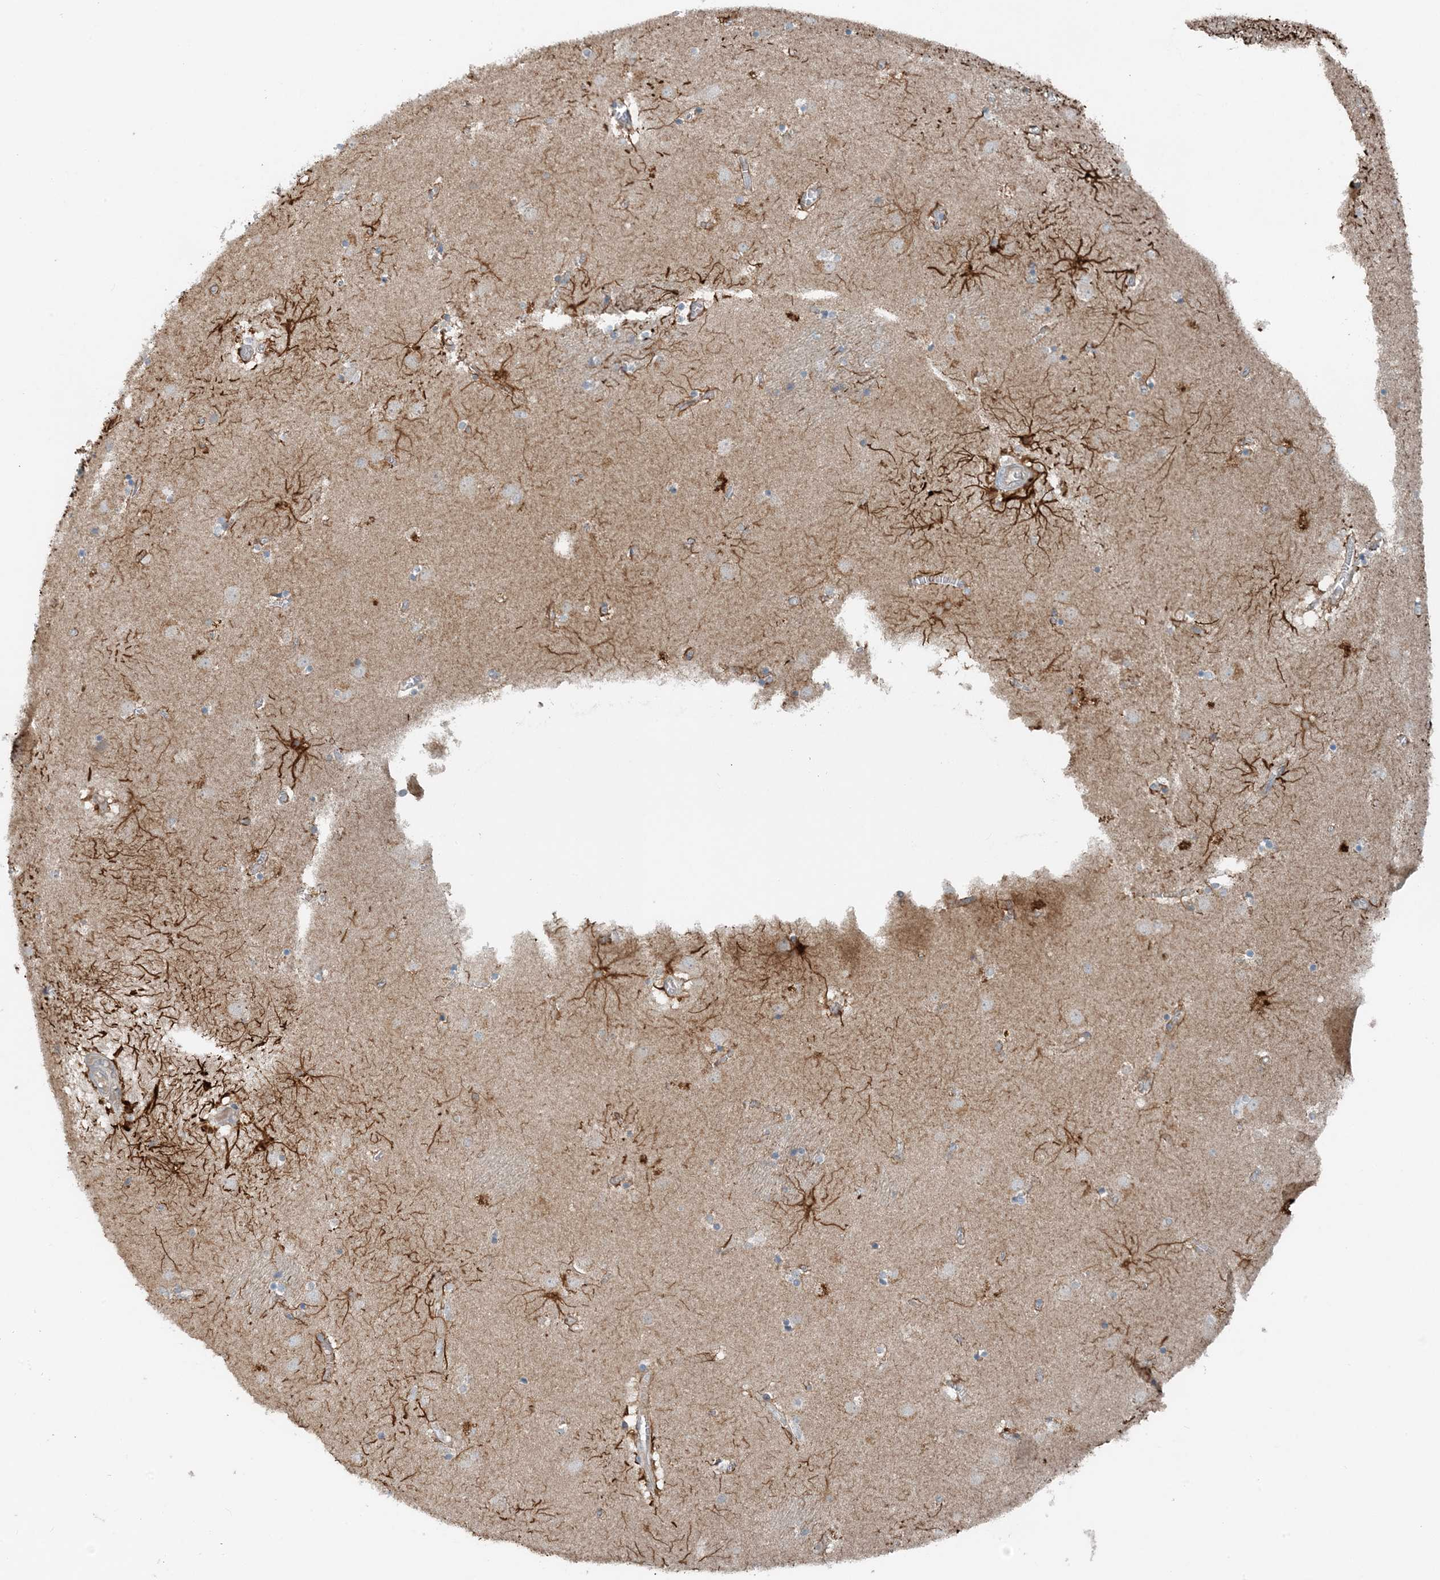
{"staining": {"intensity": "strong", "quantity": "<25%", "location": "cytoplasmic/membranous"}, "tissue": "caudate", "cell_type": "Glial cells", "image_type": "normal", "snomed": [{"axis": "morphology", "description": "Normal tissue, NOS"}, {"axis": "topography", "description": "Lateral ventricle wall"}], "caption": "Approximately <25% of glial cells in unremarkable human caudate demonstrate strong cytoplasmic/membranous protein staining as visualized by brown immunohistochemical staining.", "gene": "MITD1", "patient": {"sex": "male", "age": 70}}